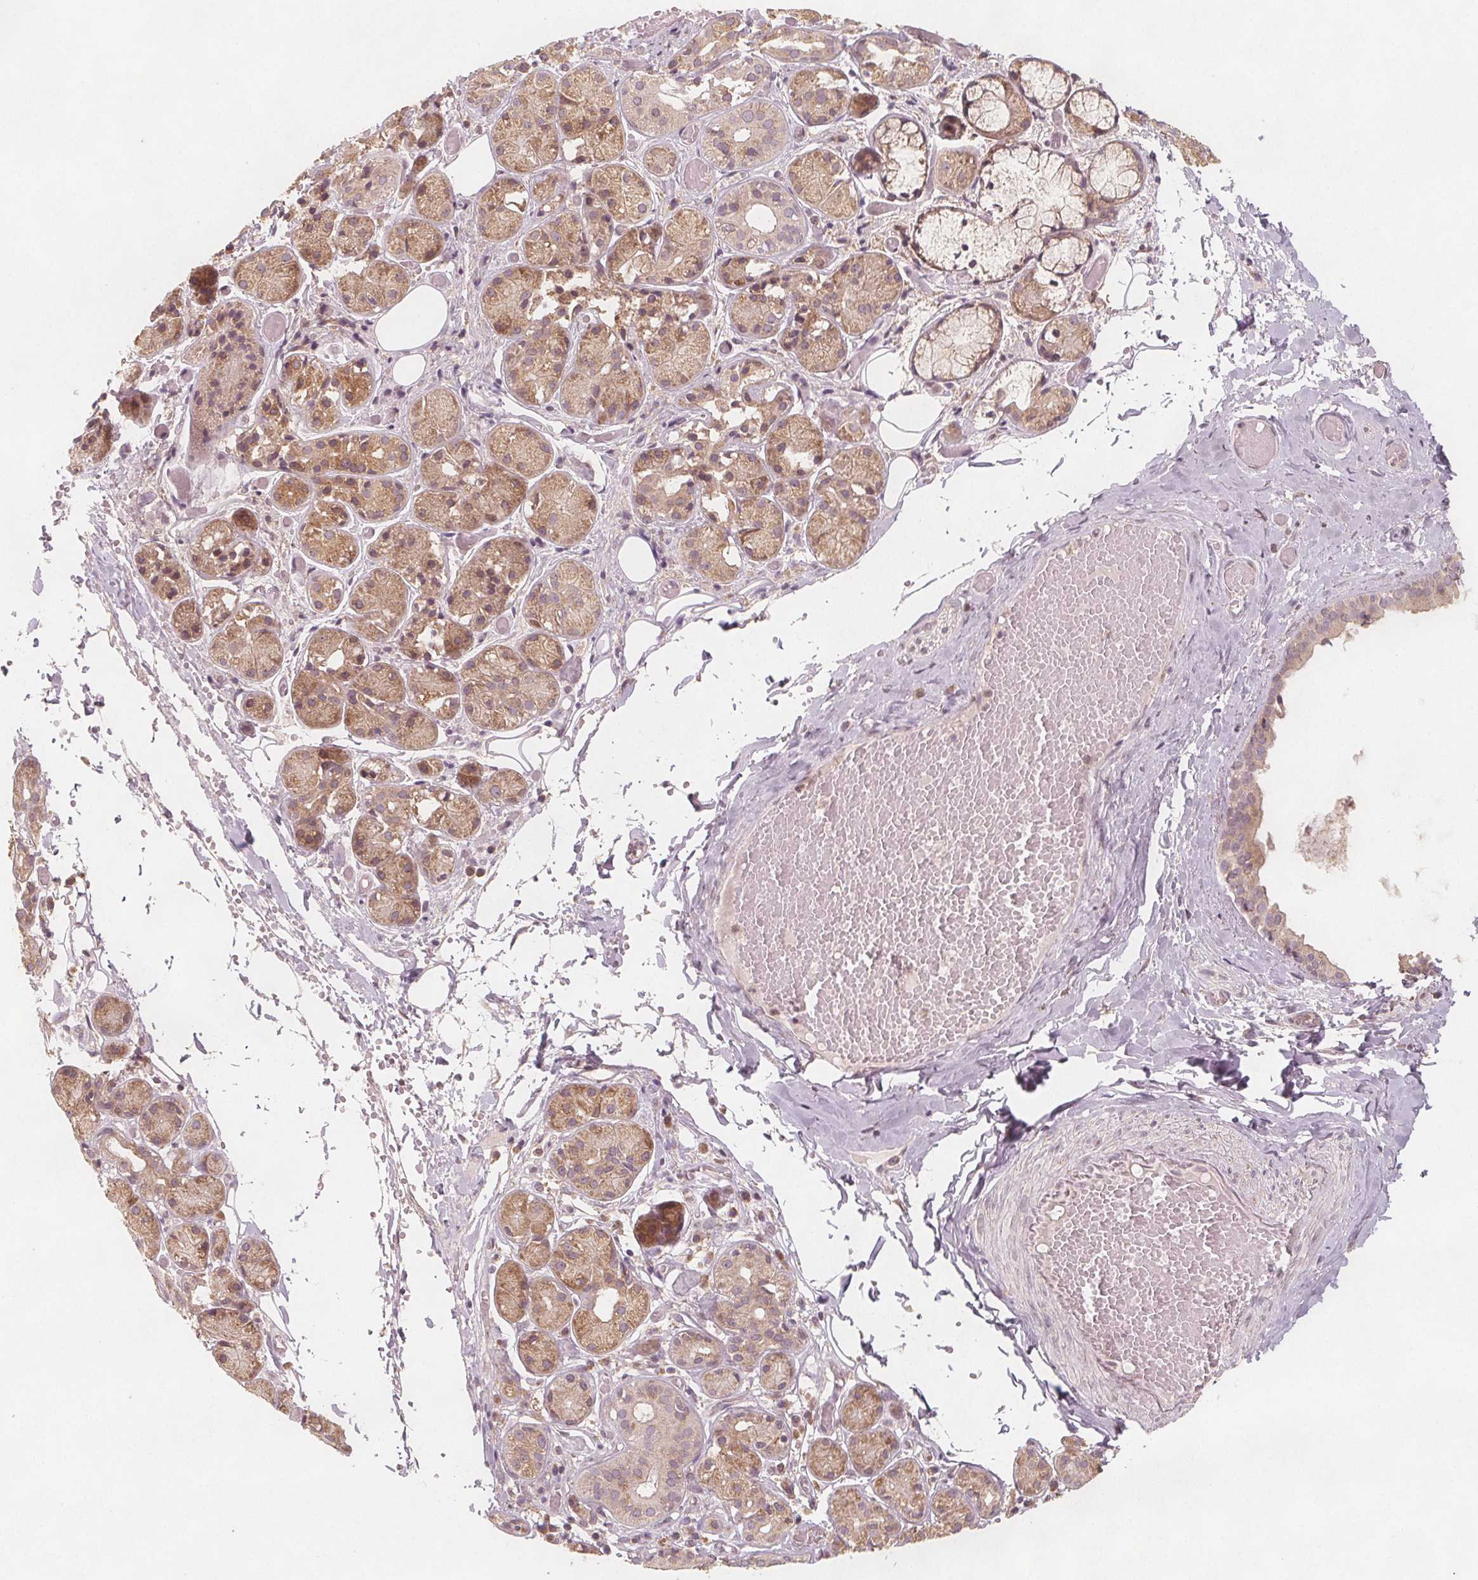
{"staining": {"intensity": "moderate", "quantity": "<25%", "location": "cytoplasmic/membranous"}, "tissue": "salivary gland", "cell_type": "Glandular cells", "image_type": "normal", "snomed": [{"axis": "morphology", "description": "Normal tissue, NOS"}, {"axis": "topography", "description": "Salivary gland"}, {"axis": "topography", "description": "Peripheral nerve tissue"}], "caption": "Protein staining displays moderate cytoplasmic/membranous staining in approximately <25% of glandular cells in unremarkable salivary gland.", "gene": "NCSTN", "patient": {"sex": "male", "age": 71}}